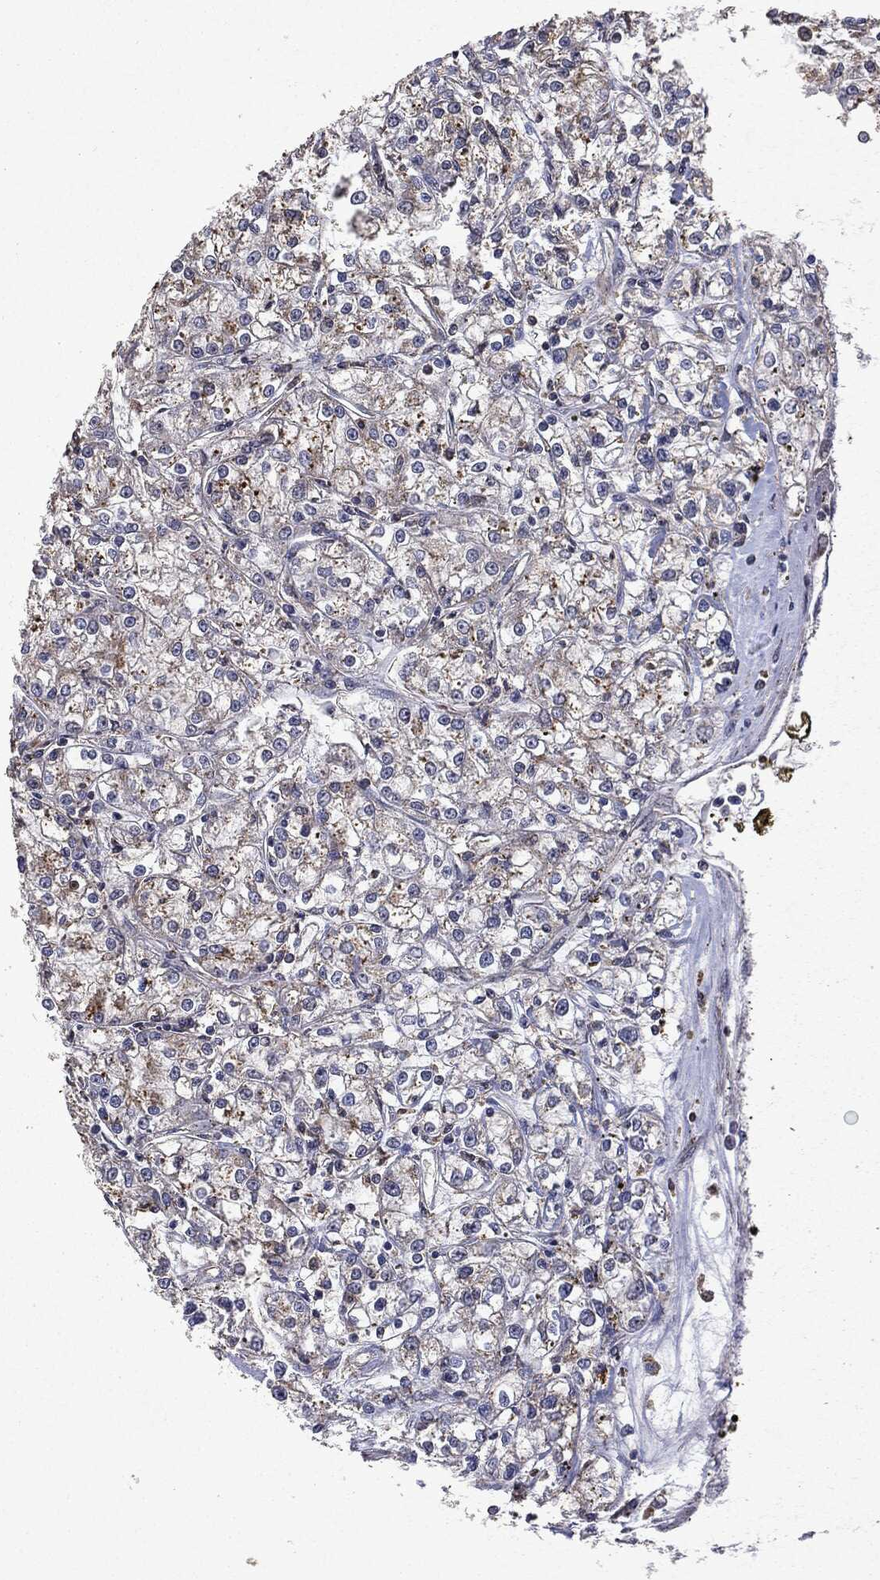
{"staining": {"intensity": "negative", "quantity": "none", "location": "none"}, "tissue": "renal cancer", "cell_type": "Tumor cells", "image_type": "cancer", "snomed": [{"axis": "morphology", "description": "Adenocarcinoma, NOS"}, {"axis": "topography", "description": "Kidney"}], "caption": "This is an immunohistochemistry photomicrograph of renal adenocarcinoma. There is no staining in tumor cells.", "gene": "PTEN", "patient": {"sex": "female", "age": 59}}